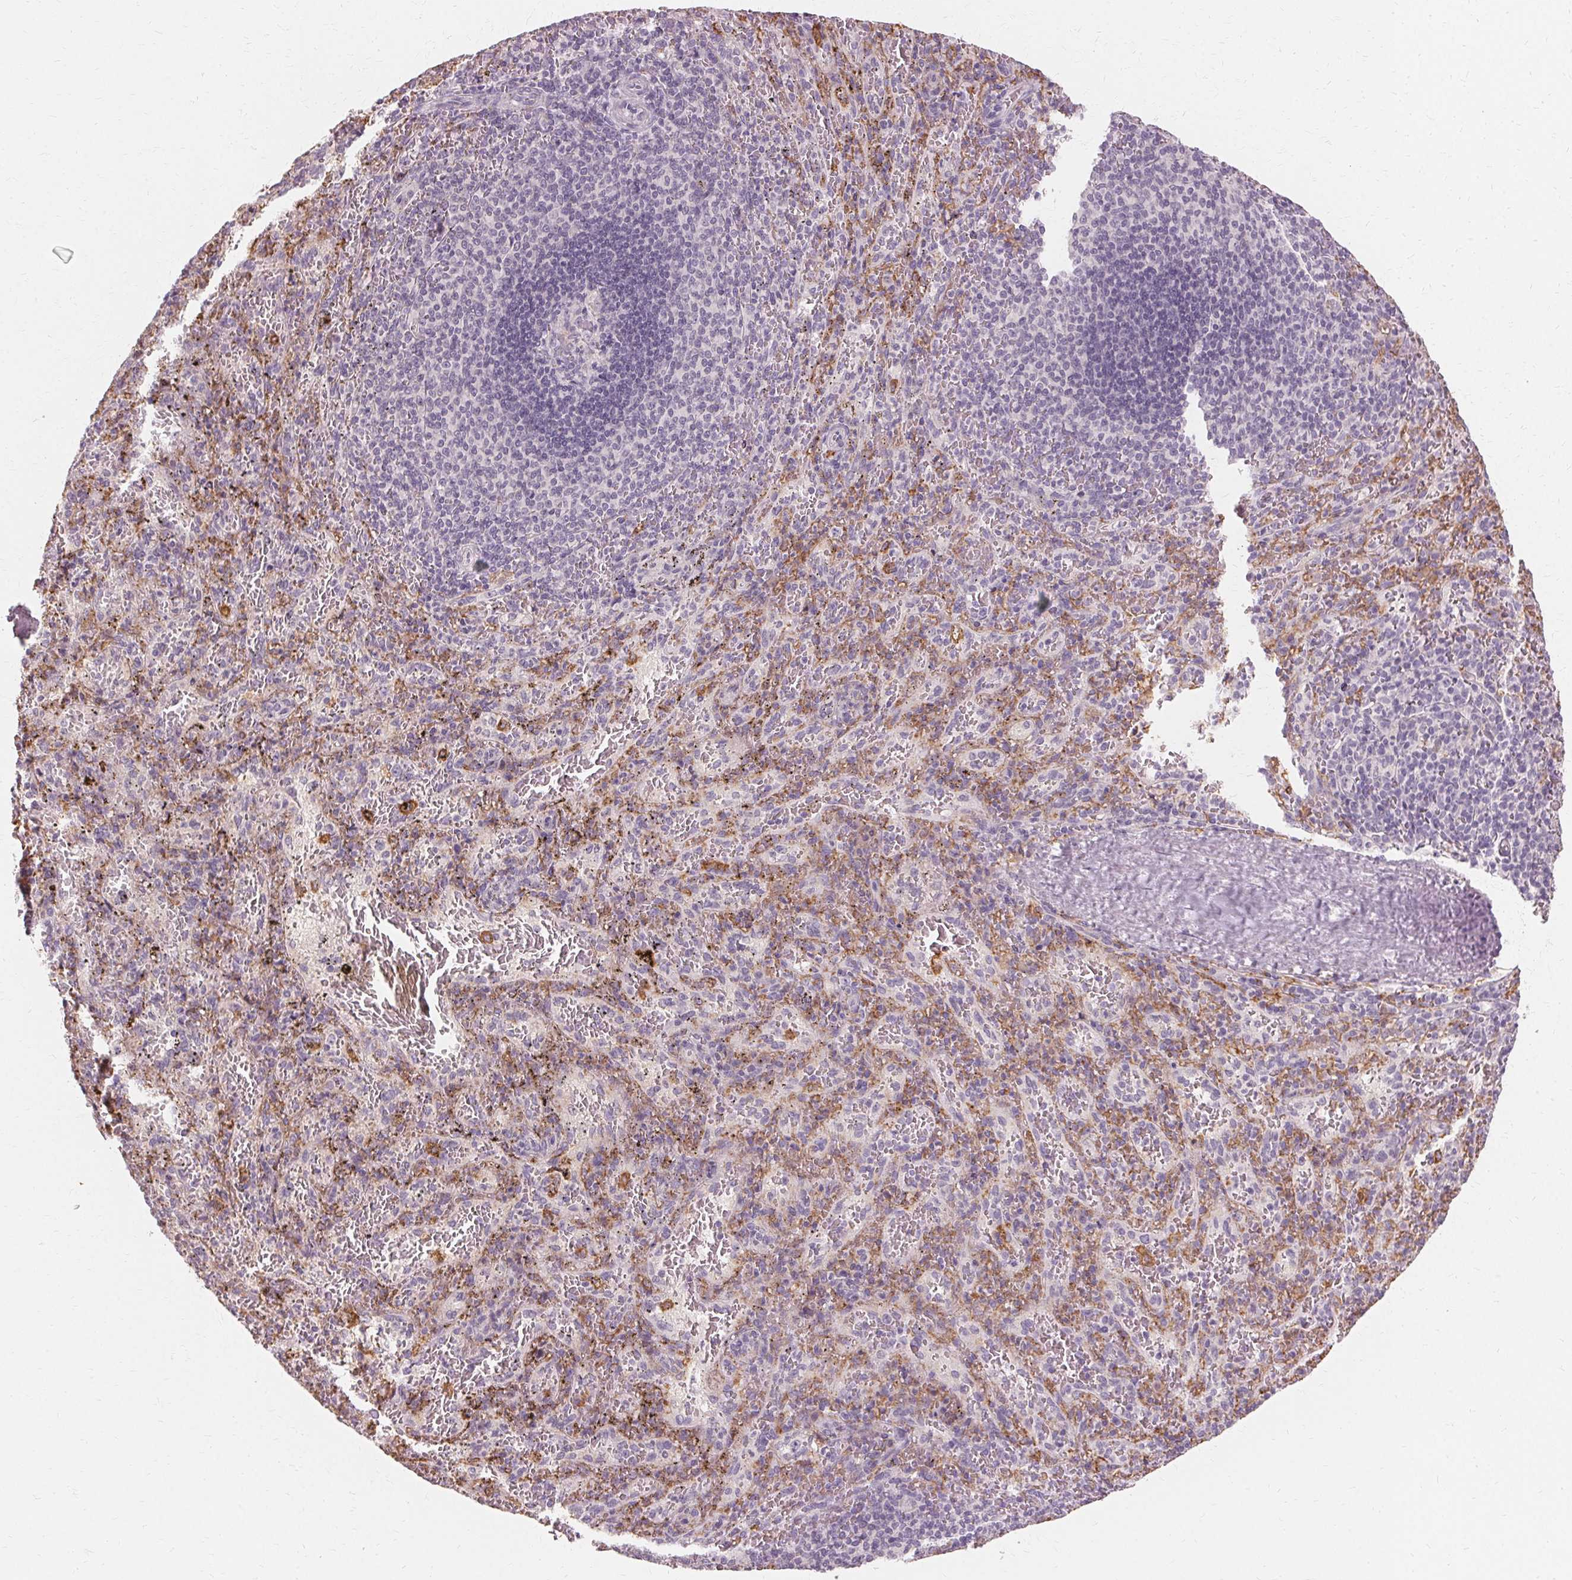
{"staining": {"intensity": "negative", "quantity": "none", "location": "none"}, "tissue": "spleen", "cell_type": "Cells in red pulp", "image_type": "normal", "snomed": [{"axis": "morphology", "description": "Normal tissue, NOS"}, {"axis": "topography", "description": "Spleen"}], "caption": "This is an IHC micrograph of unremarkable spleen. There is no positivity in cells in red pulp.", "gene": "IFNGR1", "patient": {"sex": "male", "age": 57}}